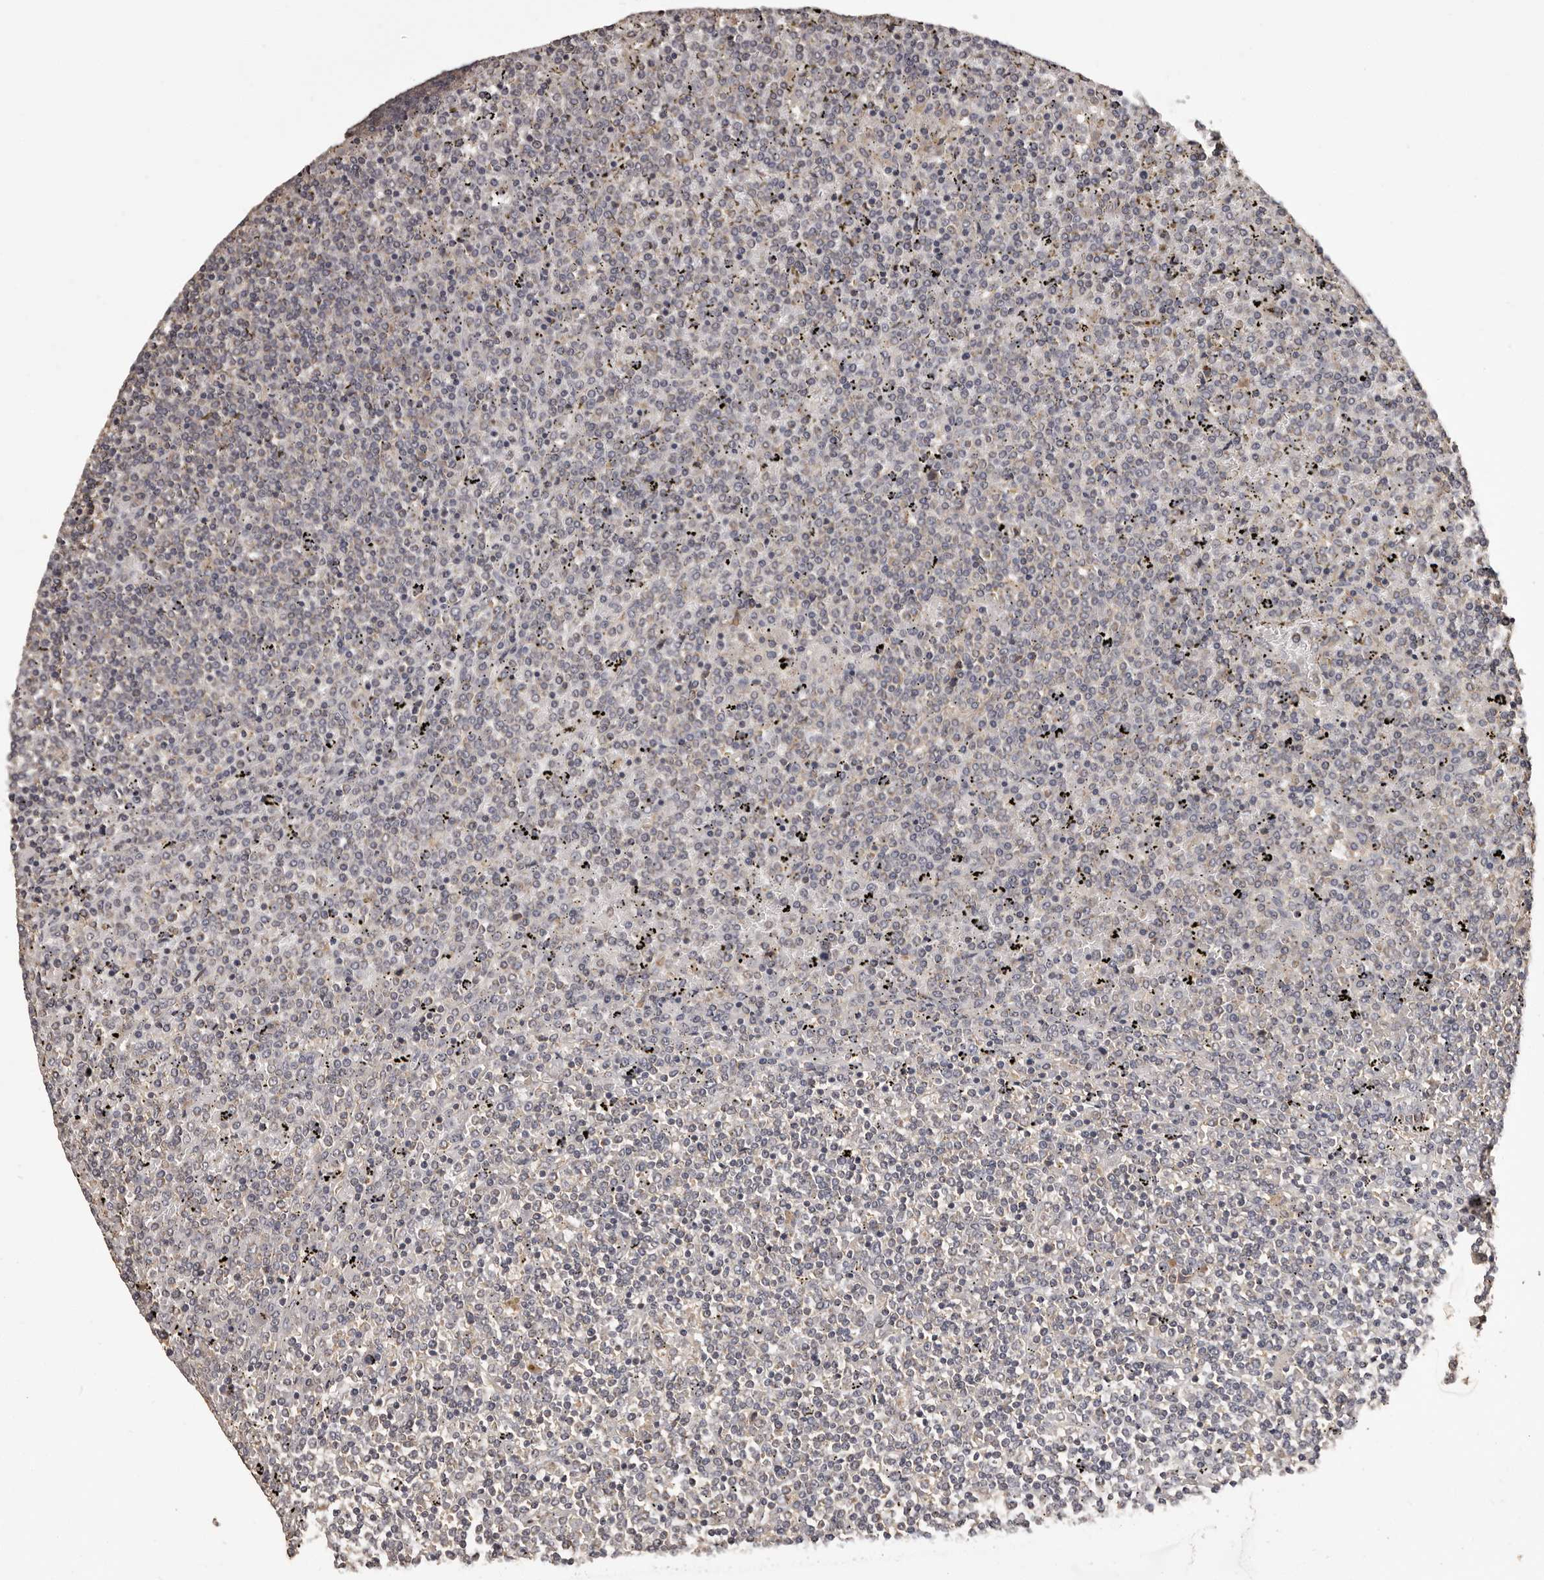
{"staining": {"intensity": "negative", "quantity": "none", "location": "none"}, "tissue": "lymphoma", "cell_type": "Tumor cells", "image_type": "cancer", "snomed": [{"axis": "morphology", "description": "Malignant lymphoma, non-Hodgkin's type, Low grade"}, {"axis": "topography", "description": "Spleen"}], "caption": "An image of lymphoma stained for a protein displays no brown staining in tumor cells.", "gene": "MGAT5", "patient": {"sex": "female", "age": 19}}